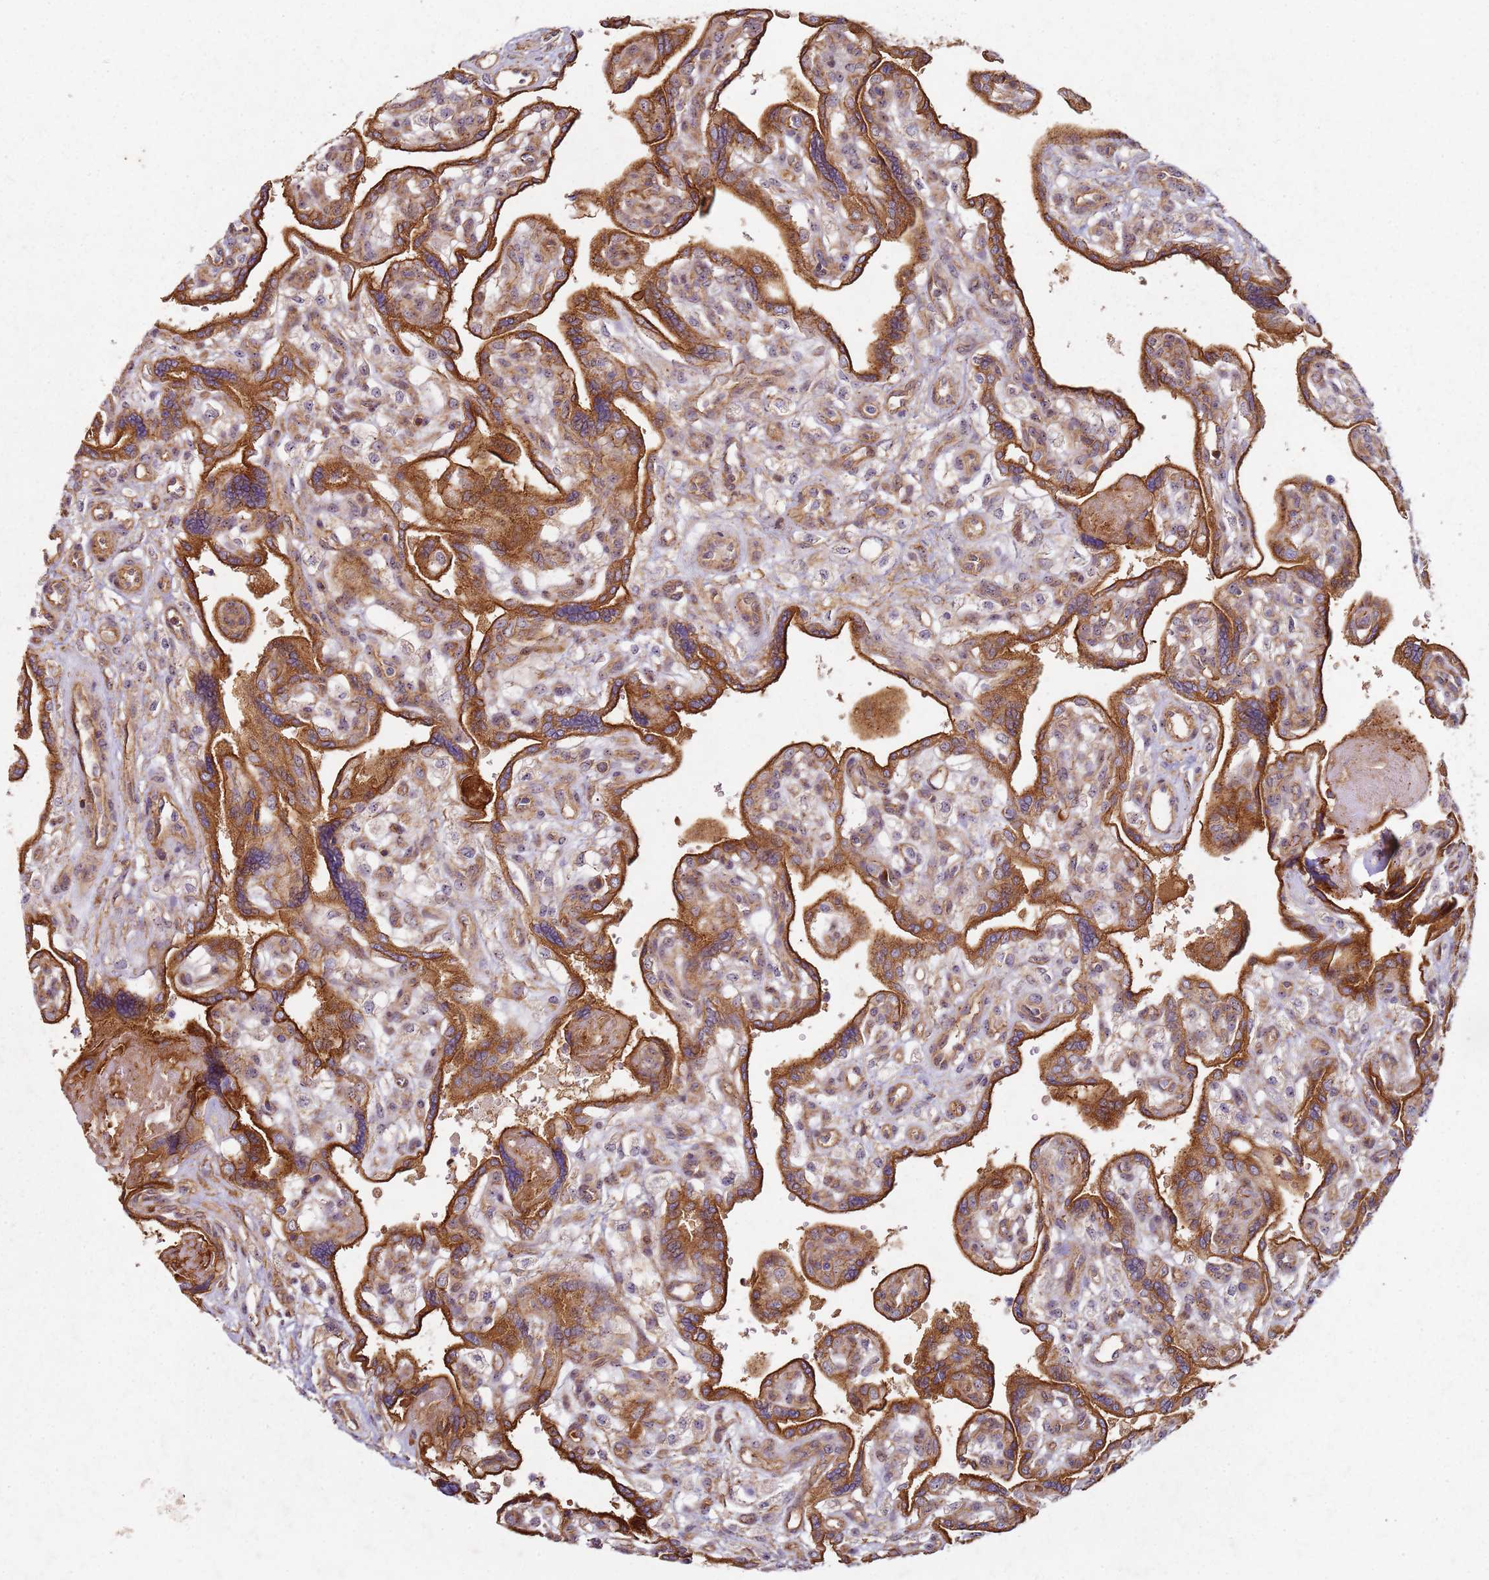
{"staining": {"intensity": "strong", "quantity": ">75%", "location": "cytoplasmic/membranous"}, "tissue": "placenta", "cell_type": "Decidual cells", "image_type": "normal", "snomed": [{"axis": "morphology", "description": "Normal tissue, NOS"}, {"axis": "topography", "description": "Placenta"}], "caption": "Unremarkable placenta was stained to show a protein in brown. There is high levels of strong cytoplasmic/membranous staining in approximately >75% of decidual cells. (Stains: DAB (3,3'-diaminobenzidine) in brown, nuclei in blue, Microscopy: brightfield microscopy at high magnification).", "gene": "C2CD4B", "patient": {"sex": "female", "age": 39}}